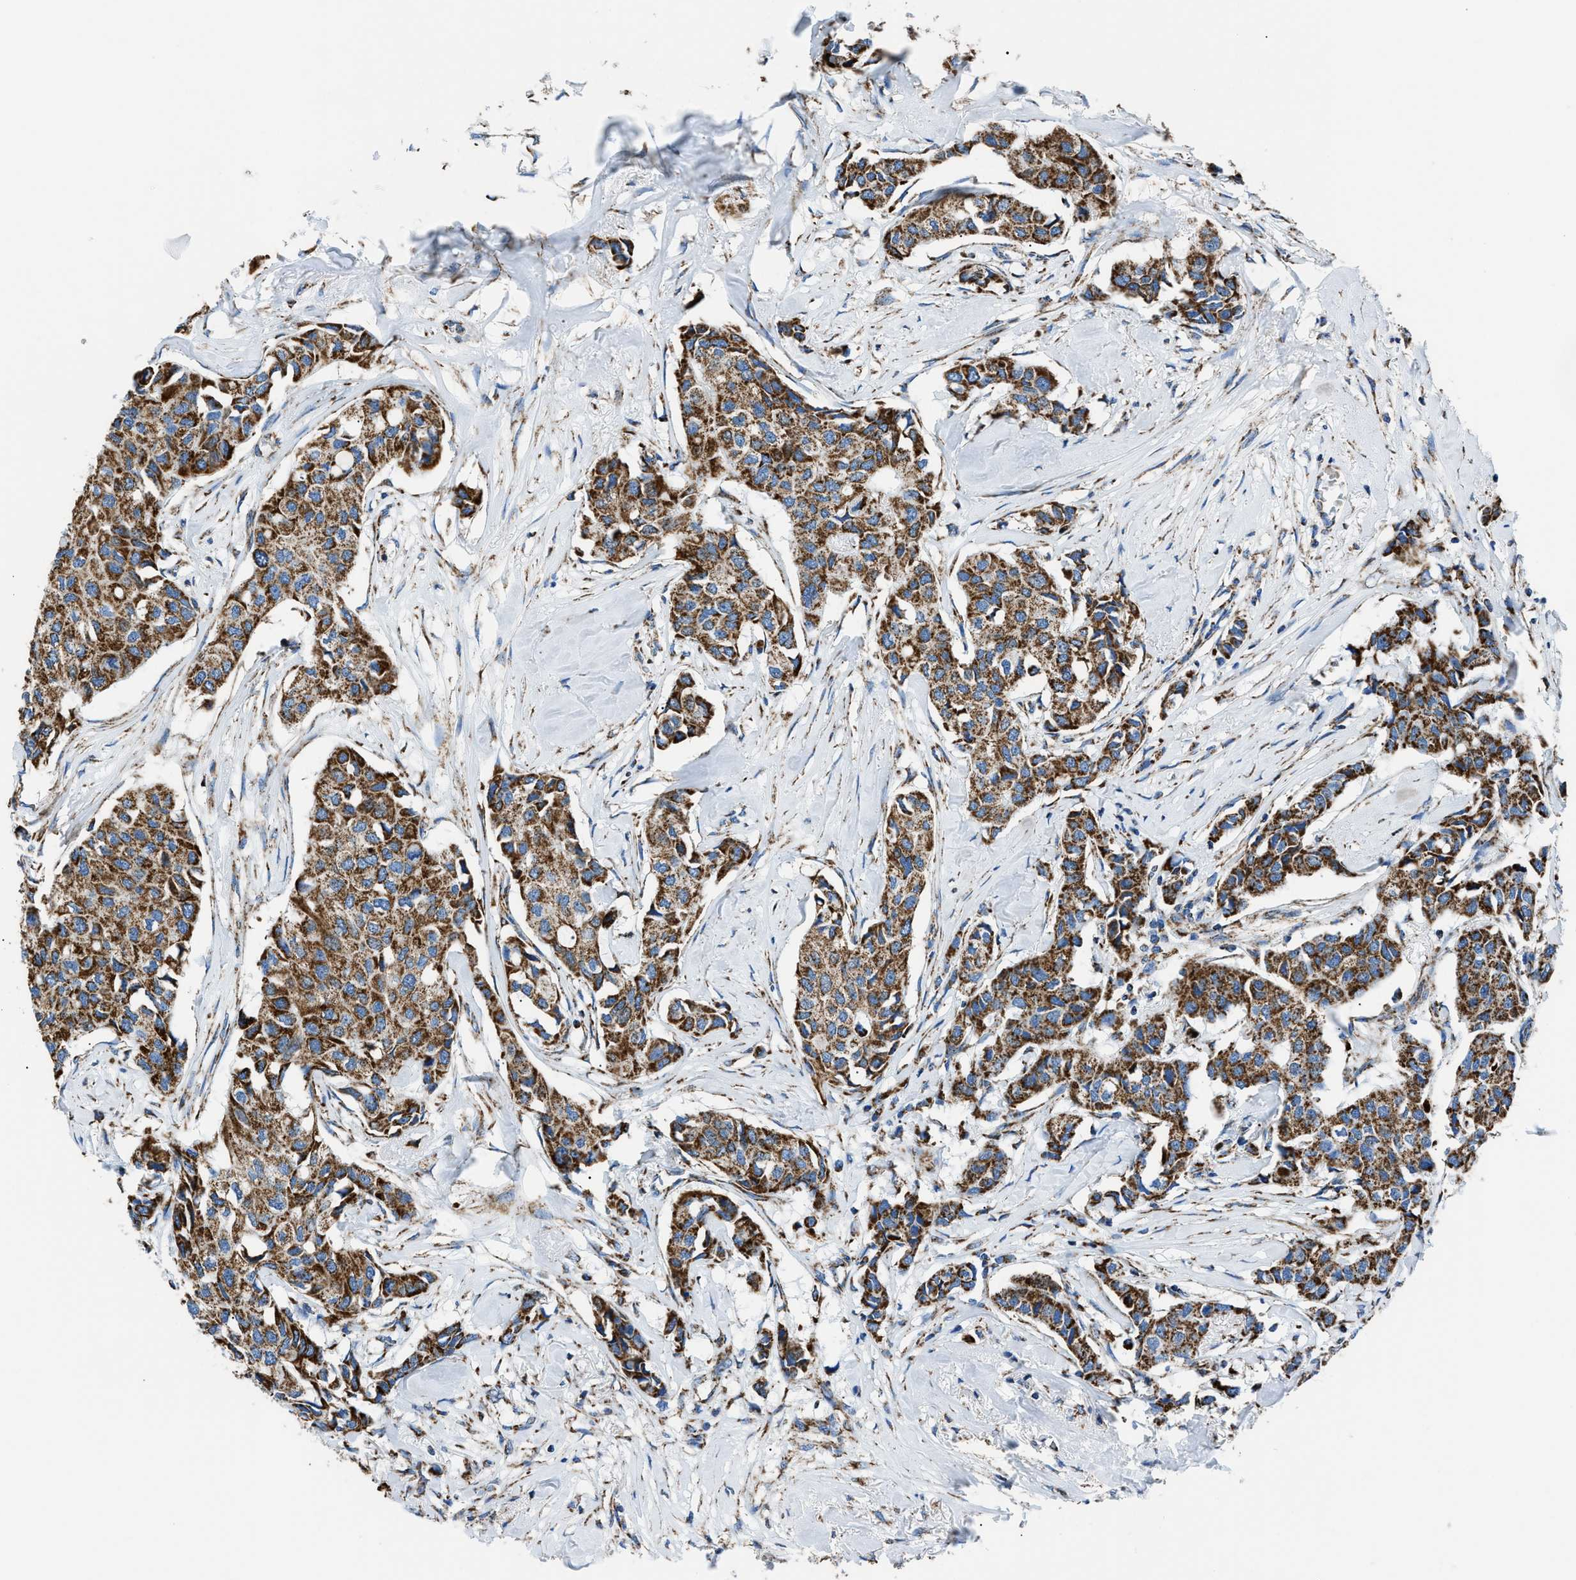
{"staining": {"intensity": "strong", "quantity": ">75%", "location": "cytoplasmic/membranous"}, "tissue": "breast cancer", "cell_type": "Tumor cells", "image_type": "cancer", "snomed": [{"axis": "morphology", "description": "Duct carcinoma"}, {"axis": "topography", "description": "Breast"}], "caption": "Tumor cells exhibit strong cytoplasmic/membranous expression in about >75% of cells in intraductal carcinoma (breast). The staining was performed using DAB, with brown indicating positive protein expression. Nuclei are stained blue with hematoxylin.", "gene": "PHB2", "patient": {"sex": "female", "age": 80}}